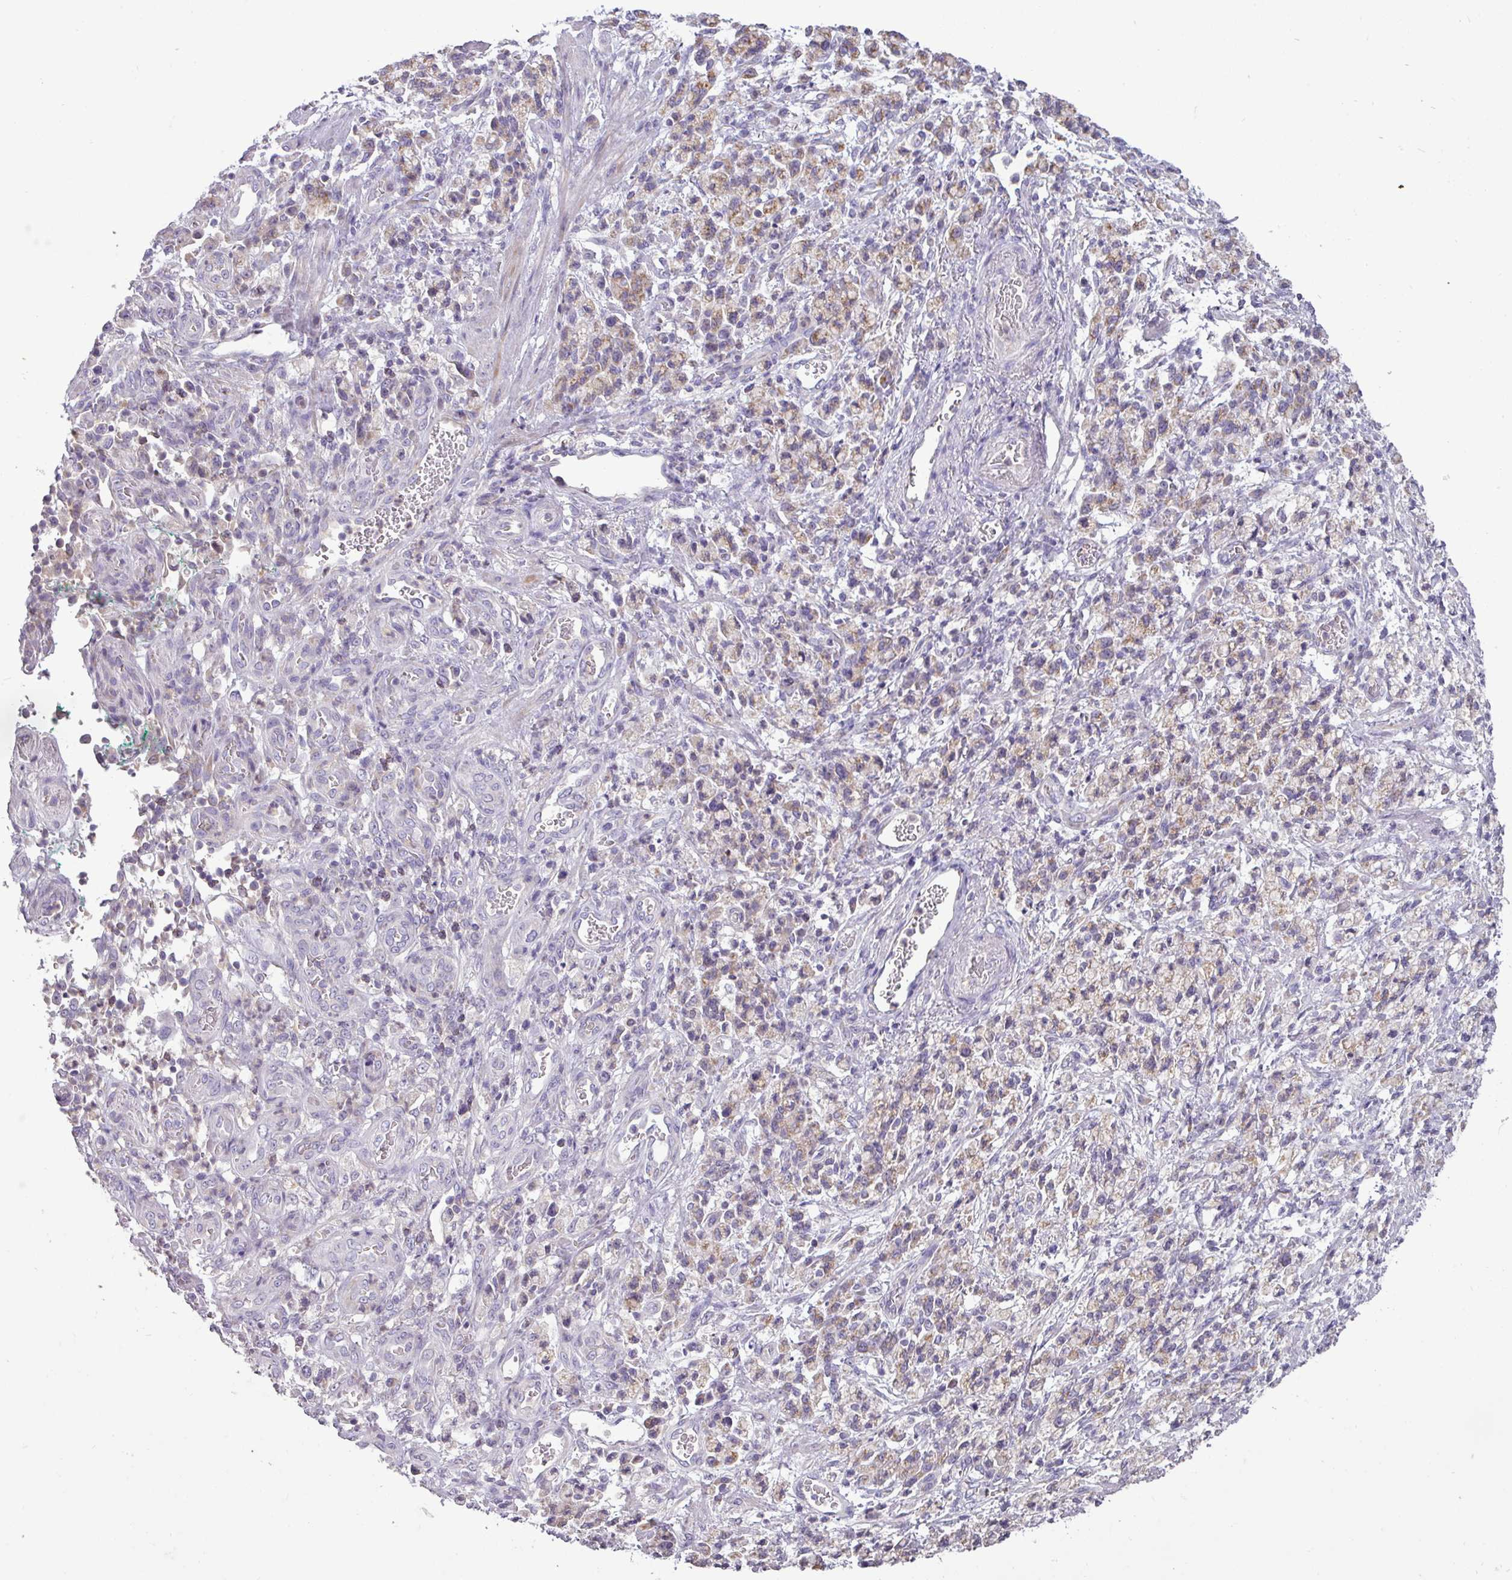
{"staining": {"intensity": "moderate", "quantity": "25%-75%", "location": "cytoplasmic/membranous"}, "tissue": "stomach cancer", "cell_type": "Tumor cells", "image_type": "cancer", "snomed": [{"axis": "morphology", "description": "Adenocarcinoma, NOS"}, {"axis": "topography", "description": "Stomach"}], "caption": "Adenocarcinoma (stomach) tissue reveals moderate cytoplasmic/membranous staining in about 25%-75% of tumor cells Nuclei are stained in blue.", "gene": "TRAPPC1", "patient": {"sex": "male", "age": 77}}